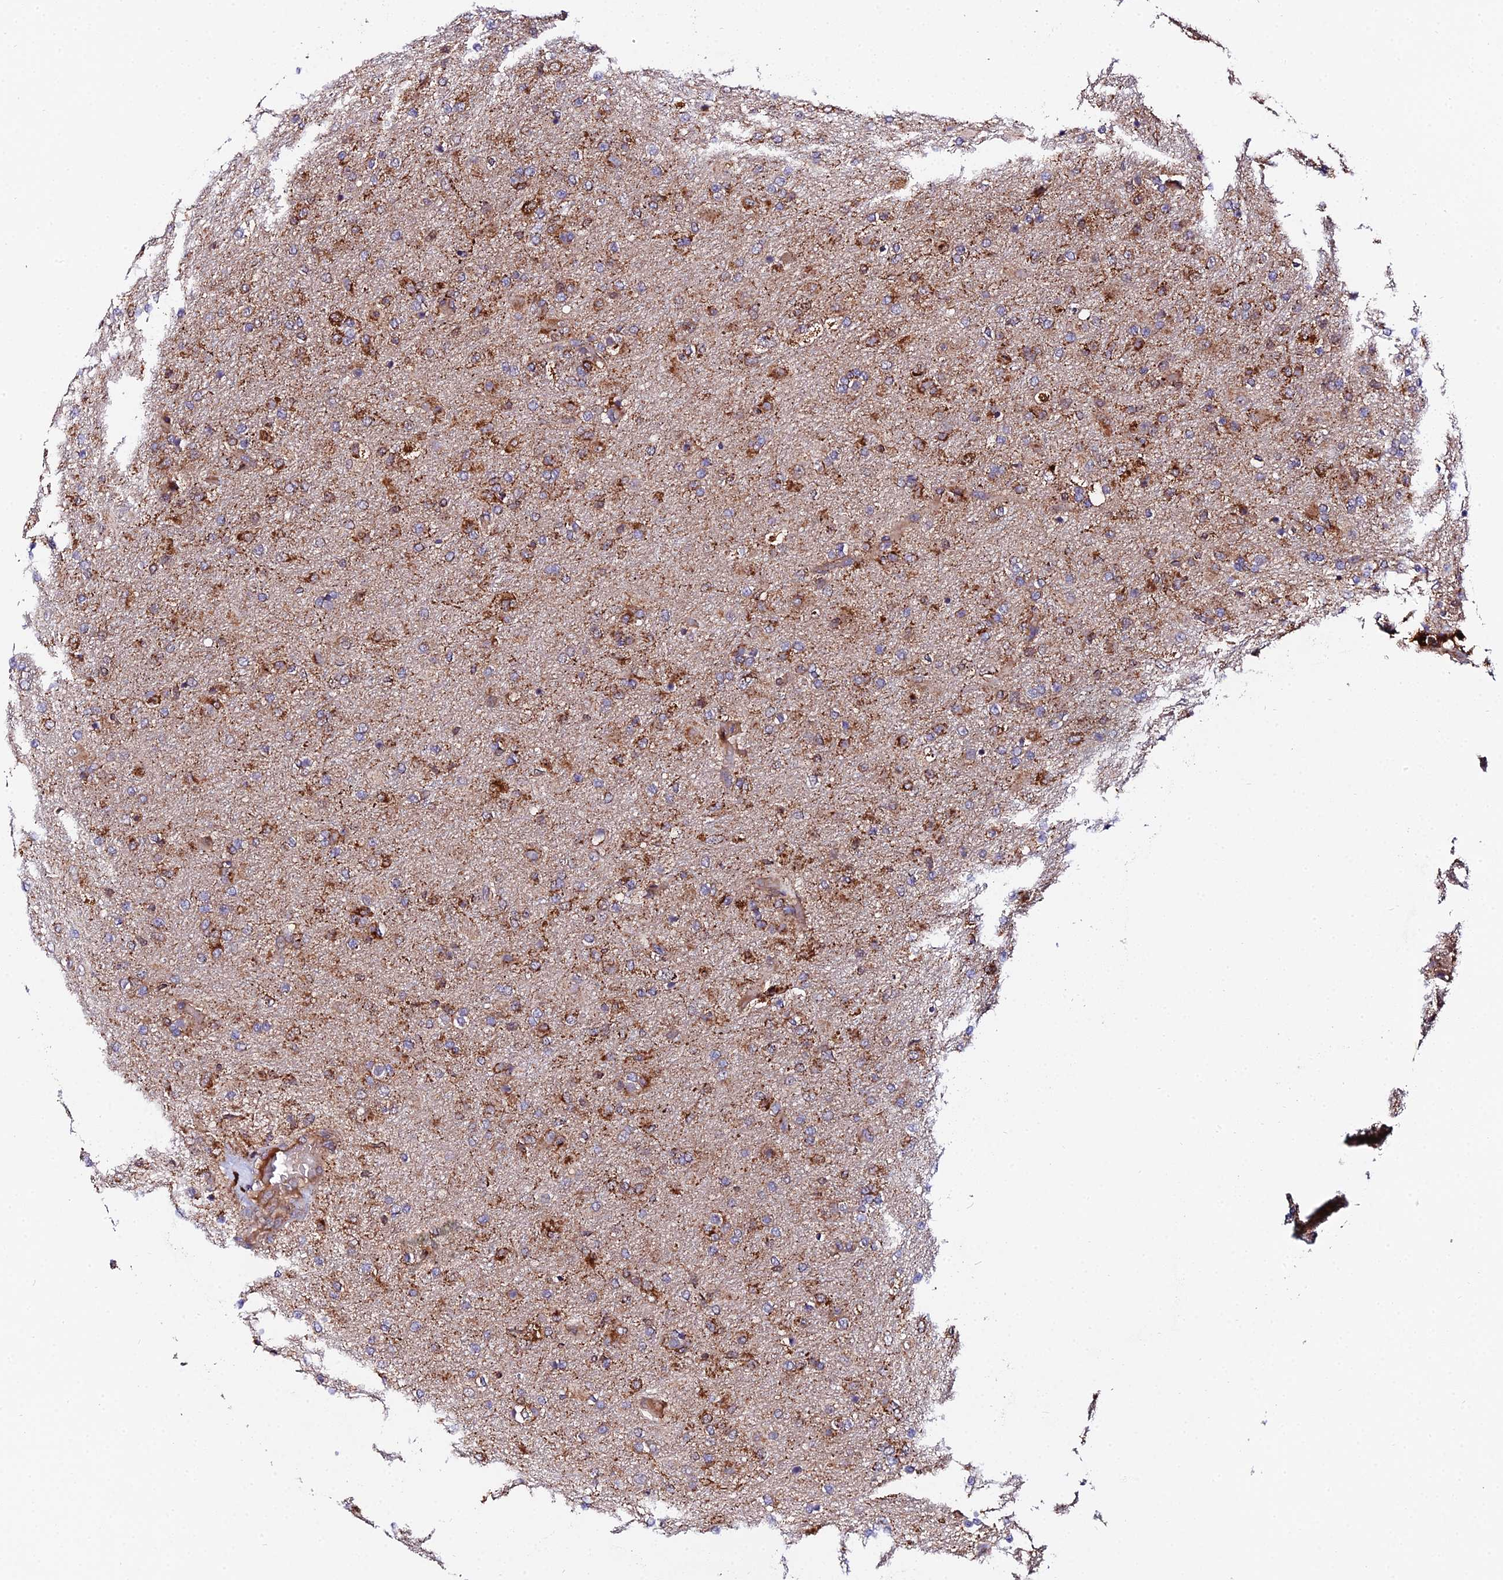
{"staining": {"intensity": "moderate", "quantity": ">75%", "location": "cytoplasmic/membranous"}, "tissue": "glioma", "cell_type": "Tumor cells", "image_type": "cancer", "snomed": [{"axis": "morphology", "description": "Glioma, malignant, Low grade"}, {"axis": "topography", "description": "Brain"}], "caption": "IHC (DAB) staining of malignant low-grade glioma demonstrates moderate cytoplasmic/membranous protein staining in about >75% of tumor cells. (Stains: DAB in brown, nuclei in blue, Microscopy: brightfield microscopy at high magnification).", "gene": "ZBED8", "patient": {"sex": "male", "age": 65}}